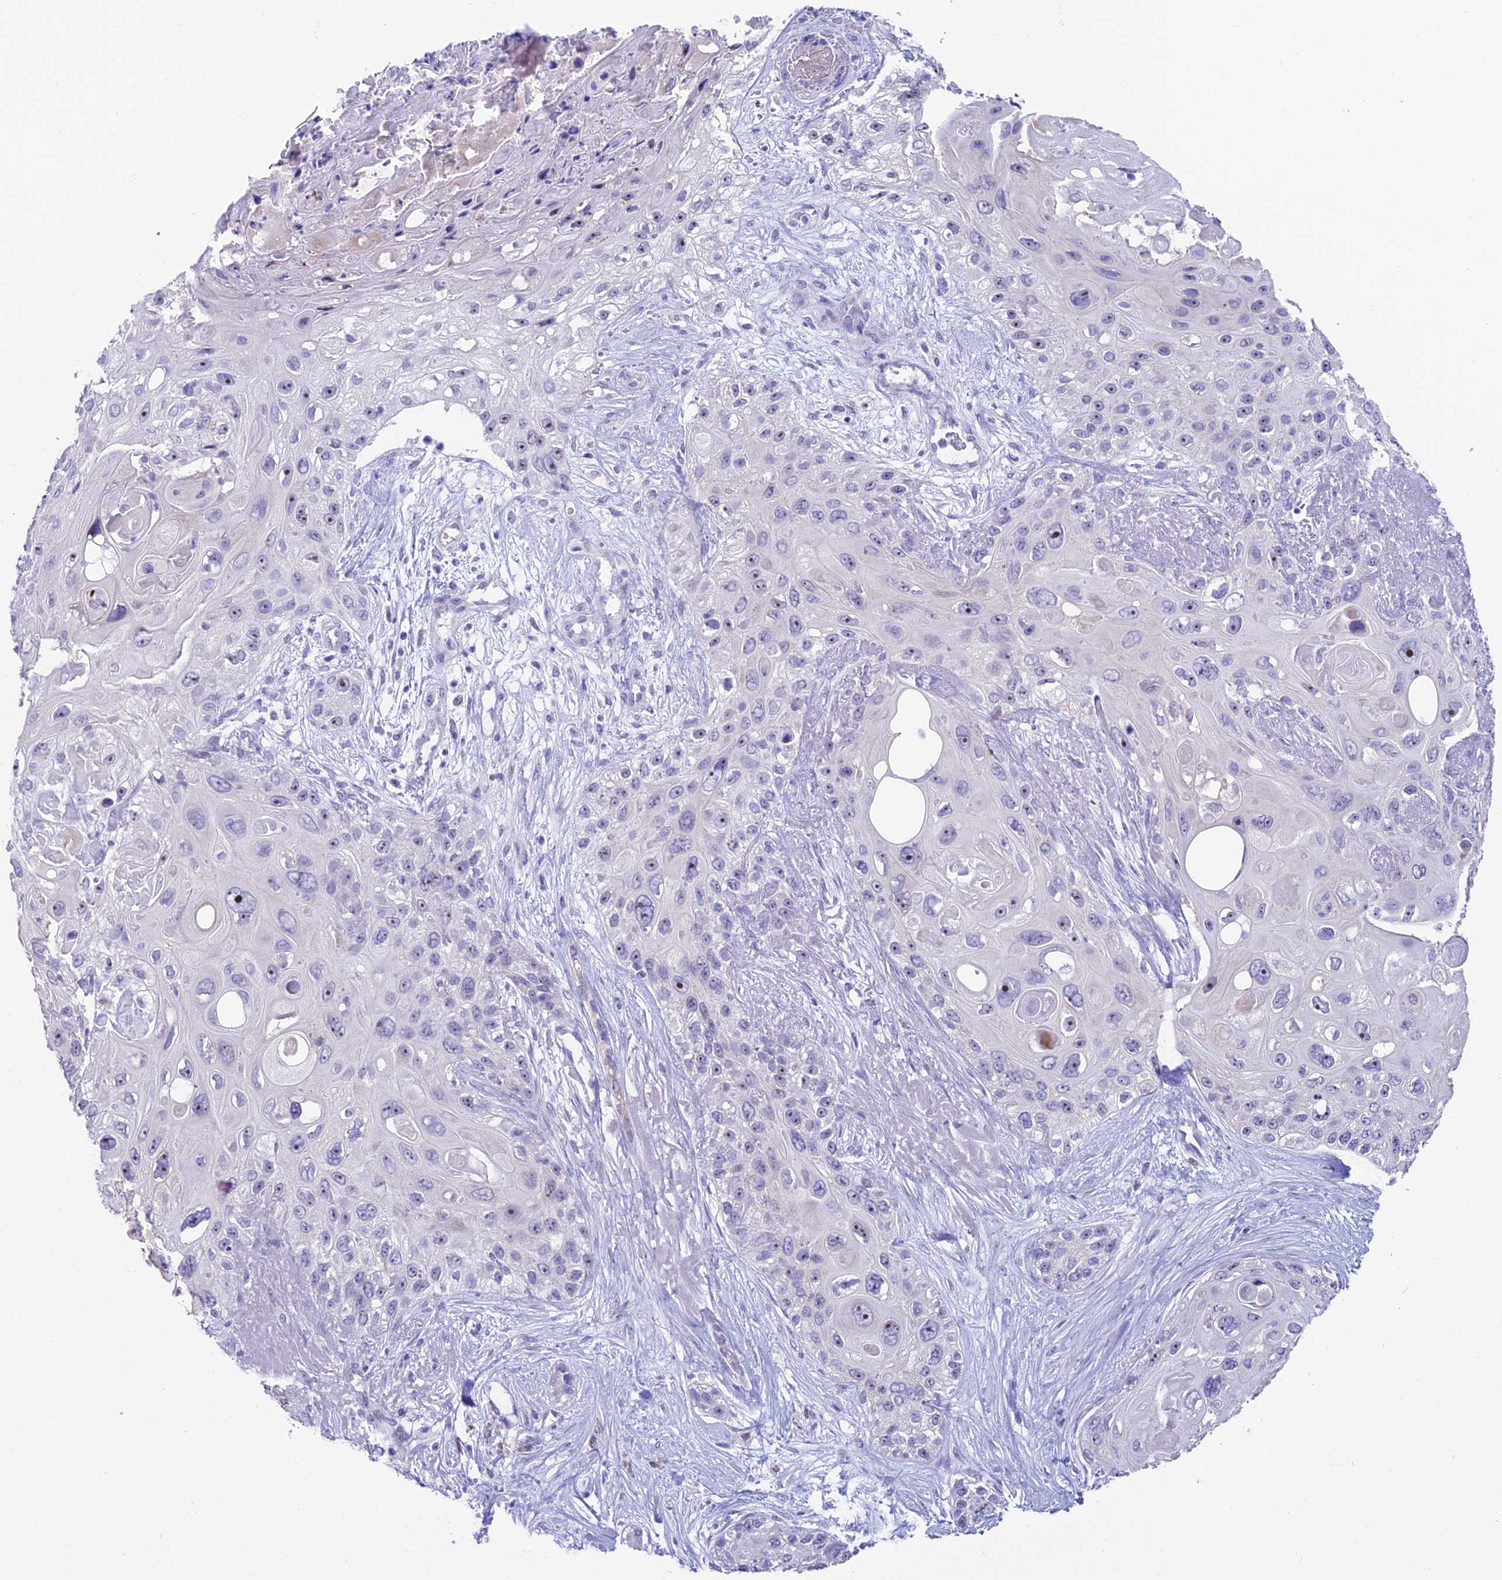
{"staining": {"intensity": "negative", "quantity": "none", "location": "none"}, "tissue": "skin cancer", "cell_type": "Tumor cells", "image_type": "cancer", "snomed": [{"axis": "morphology", "description": "Normal tissue, NOS"}, {"axis": "morphology", "description": "Squamous cell carcinoma, NOS"}, {"axis": "topography", "description": "Skin"}], "caption": "Human skin squamous cell carcinoma stained for a protein using immunohistochemistry reveals no positivity in tumor cells.", "gene": "SLC10A1", "patient": {"sex": "male", "age": 72}}